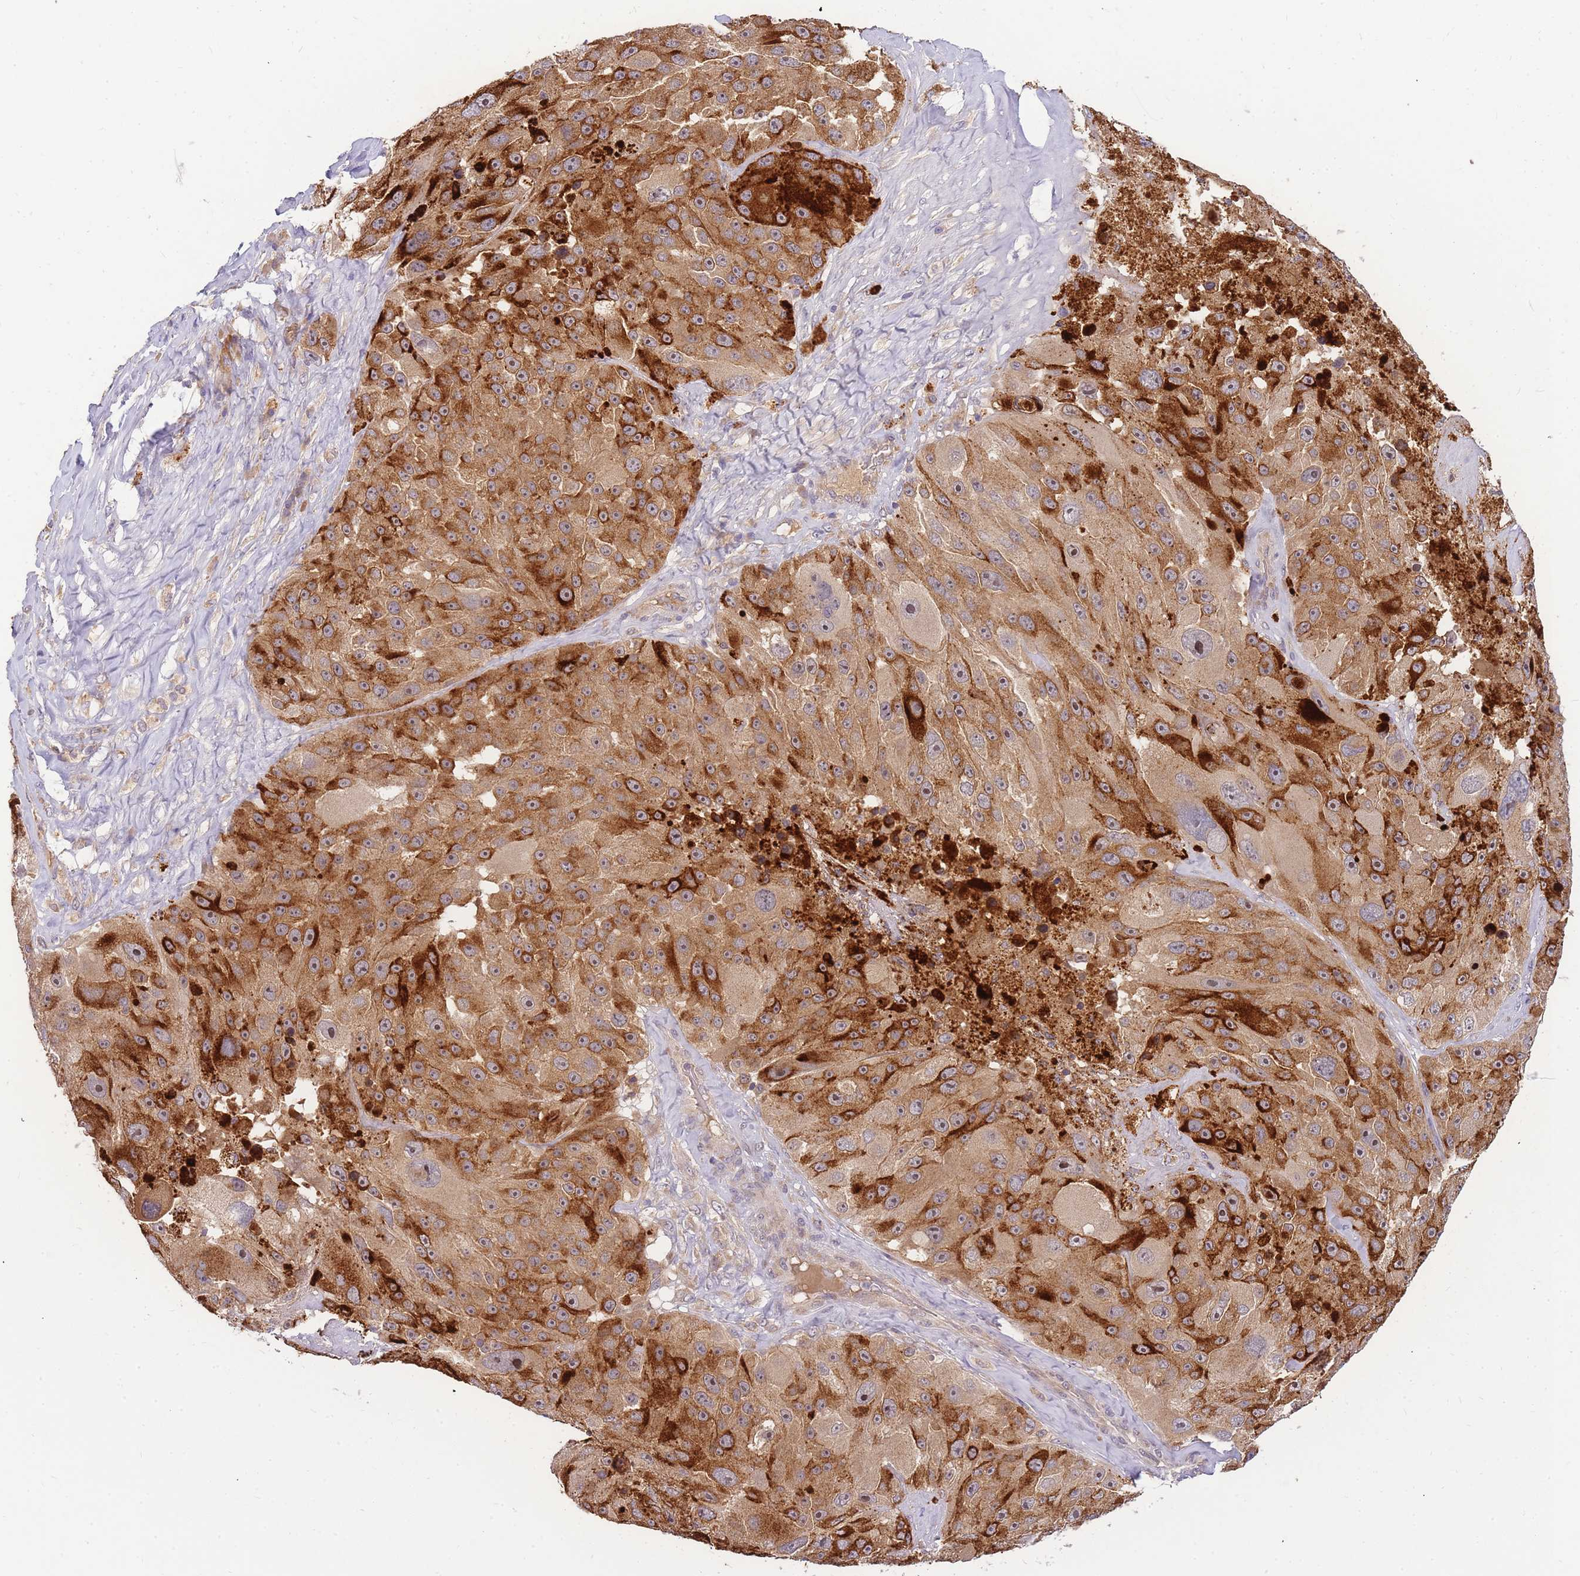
{"staining": {"intensity": "strong", "quantity": "25%-75%", "location": "cytoplasmic/membranous,nuclear"}, "tissue": "melanoma", "cell_type": "Tumor cells", "image_type": "cancer", "snomed": [{"axis": "morphology", "description": "Malignant melanoma, Metastatic site"}, {"axis": "topography", "description": "Lymph node"}], "caption": "A micrograph of human melanoma stained for a protein demonstrates strong cytoplasmic/membranous and nuclear brown staining in tumor cells.", "gene": "ZNF577", "patient": {"sex": "male", "age": 62}}